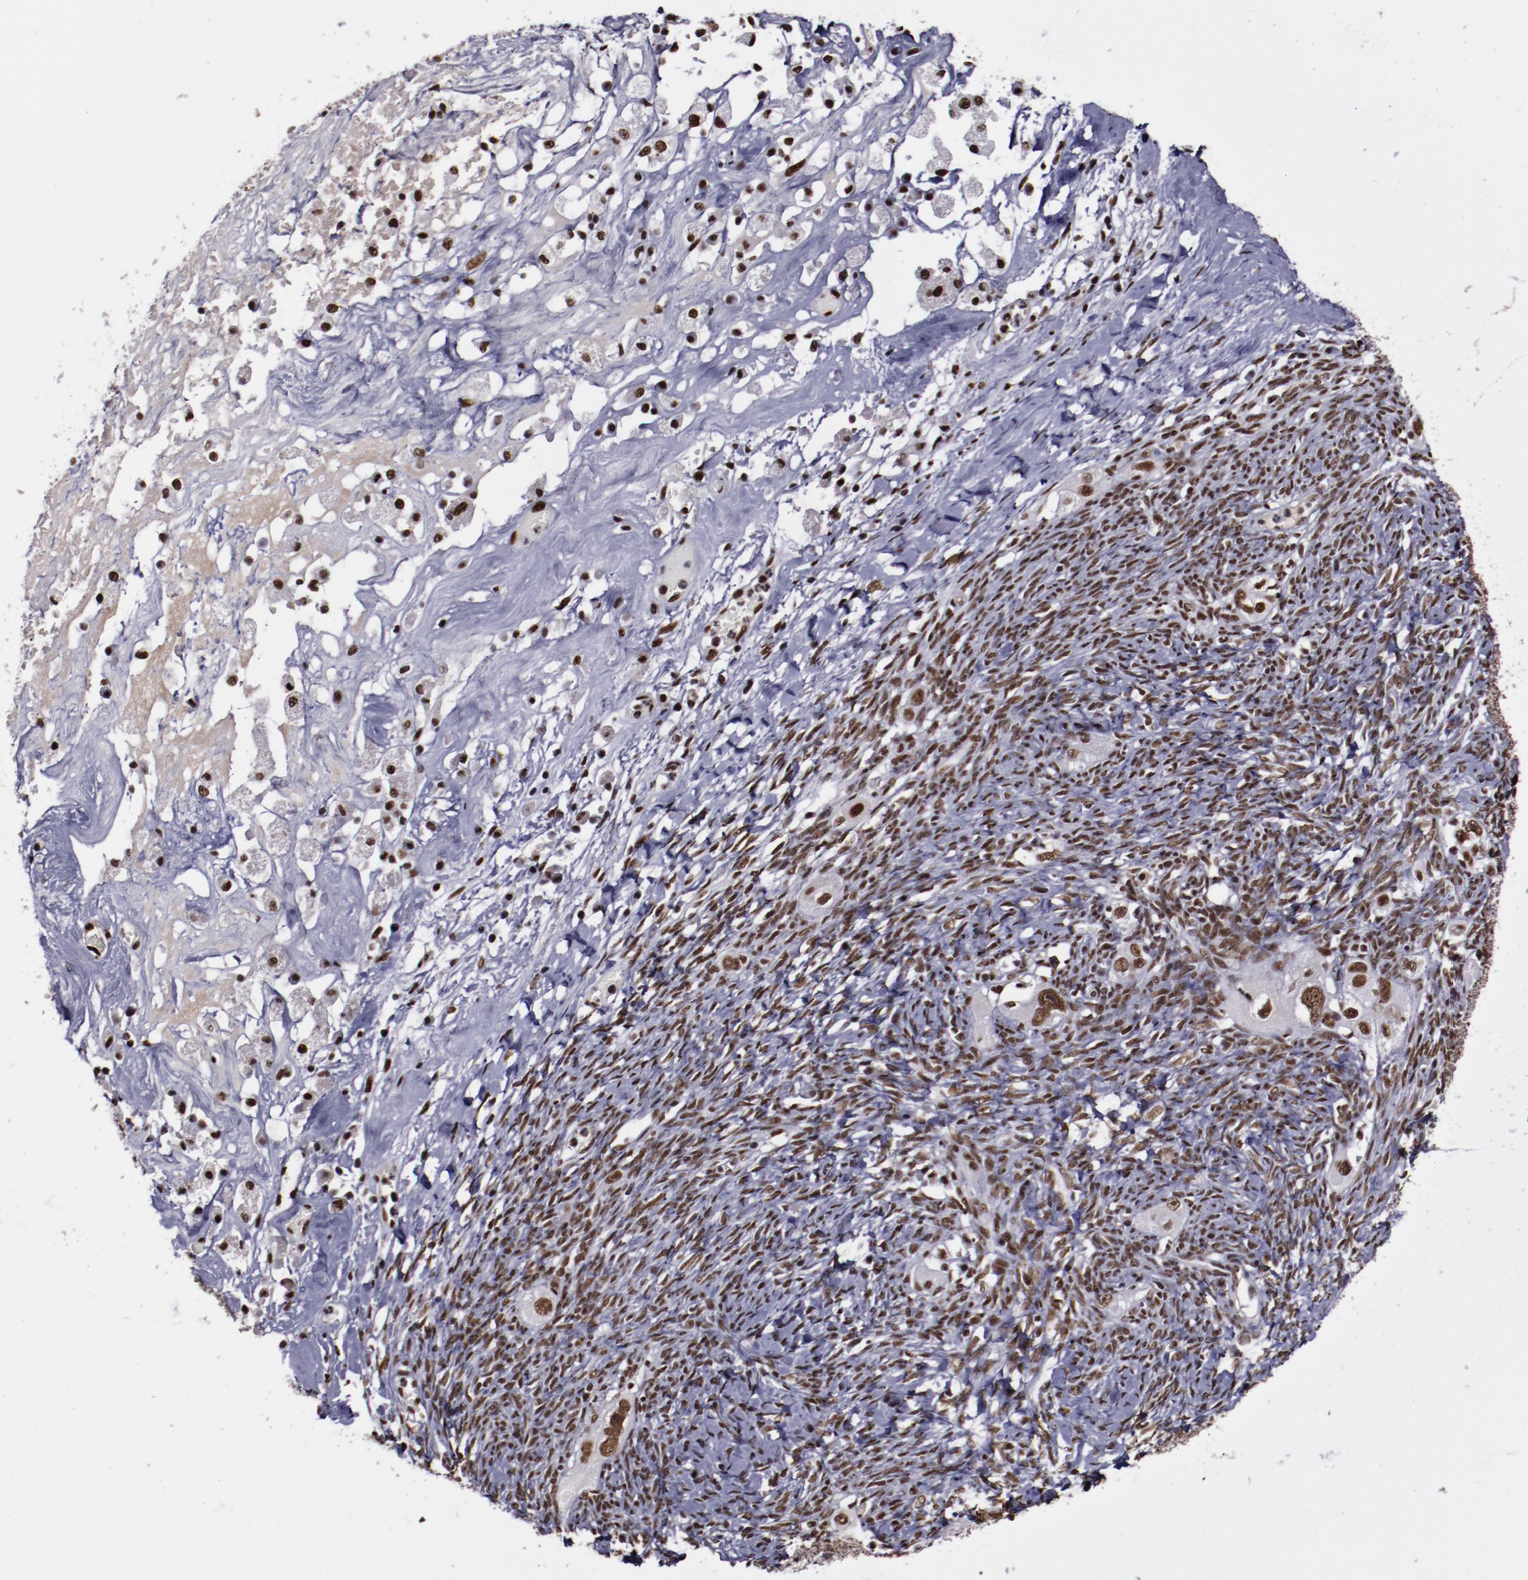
{"staining": {"intensity": "moderate", "quantity": ">75%", "location": "nuclear"}, "tissue": "ovarian cancer", "cell_type": "Tumor cells", "image_type": "cancer", "snomed": [{"axis": "morphology", "description": "Normal tissue, NOS"}, {"axis": "morphology", "description": "Cystadenocarcinoma, serous, NOS"}, {"axis": "topography", "description": "Ovary"}], "caption": "Serous cystadenocarcinoma (ovarian) was stained to show a protein in brown. There is medium levels of moderate nuclear expression in about >75% of tumor cells. (brown staining indicates protein expression, while blue staining denotes nuclei).", "gene": "ERH", "patient": {"sex": "female", "age": 62}}